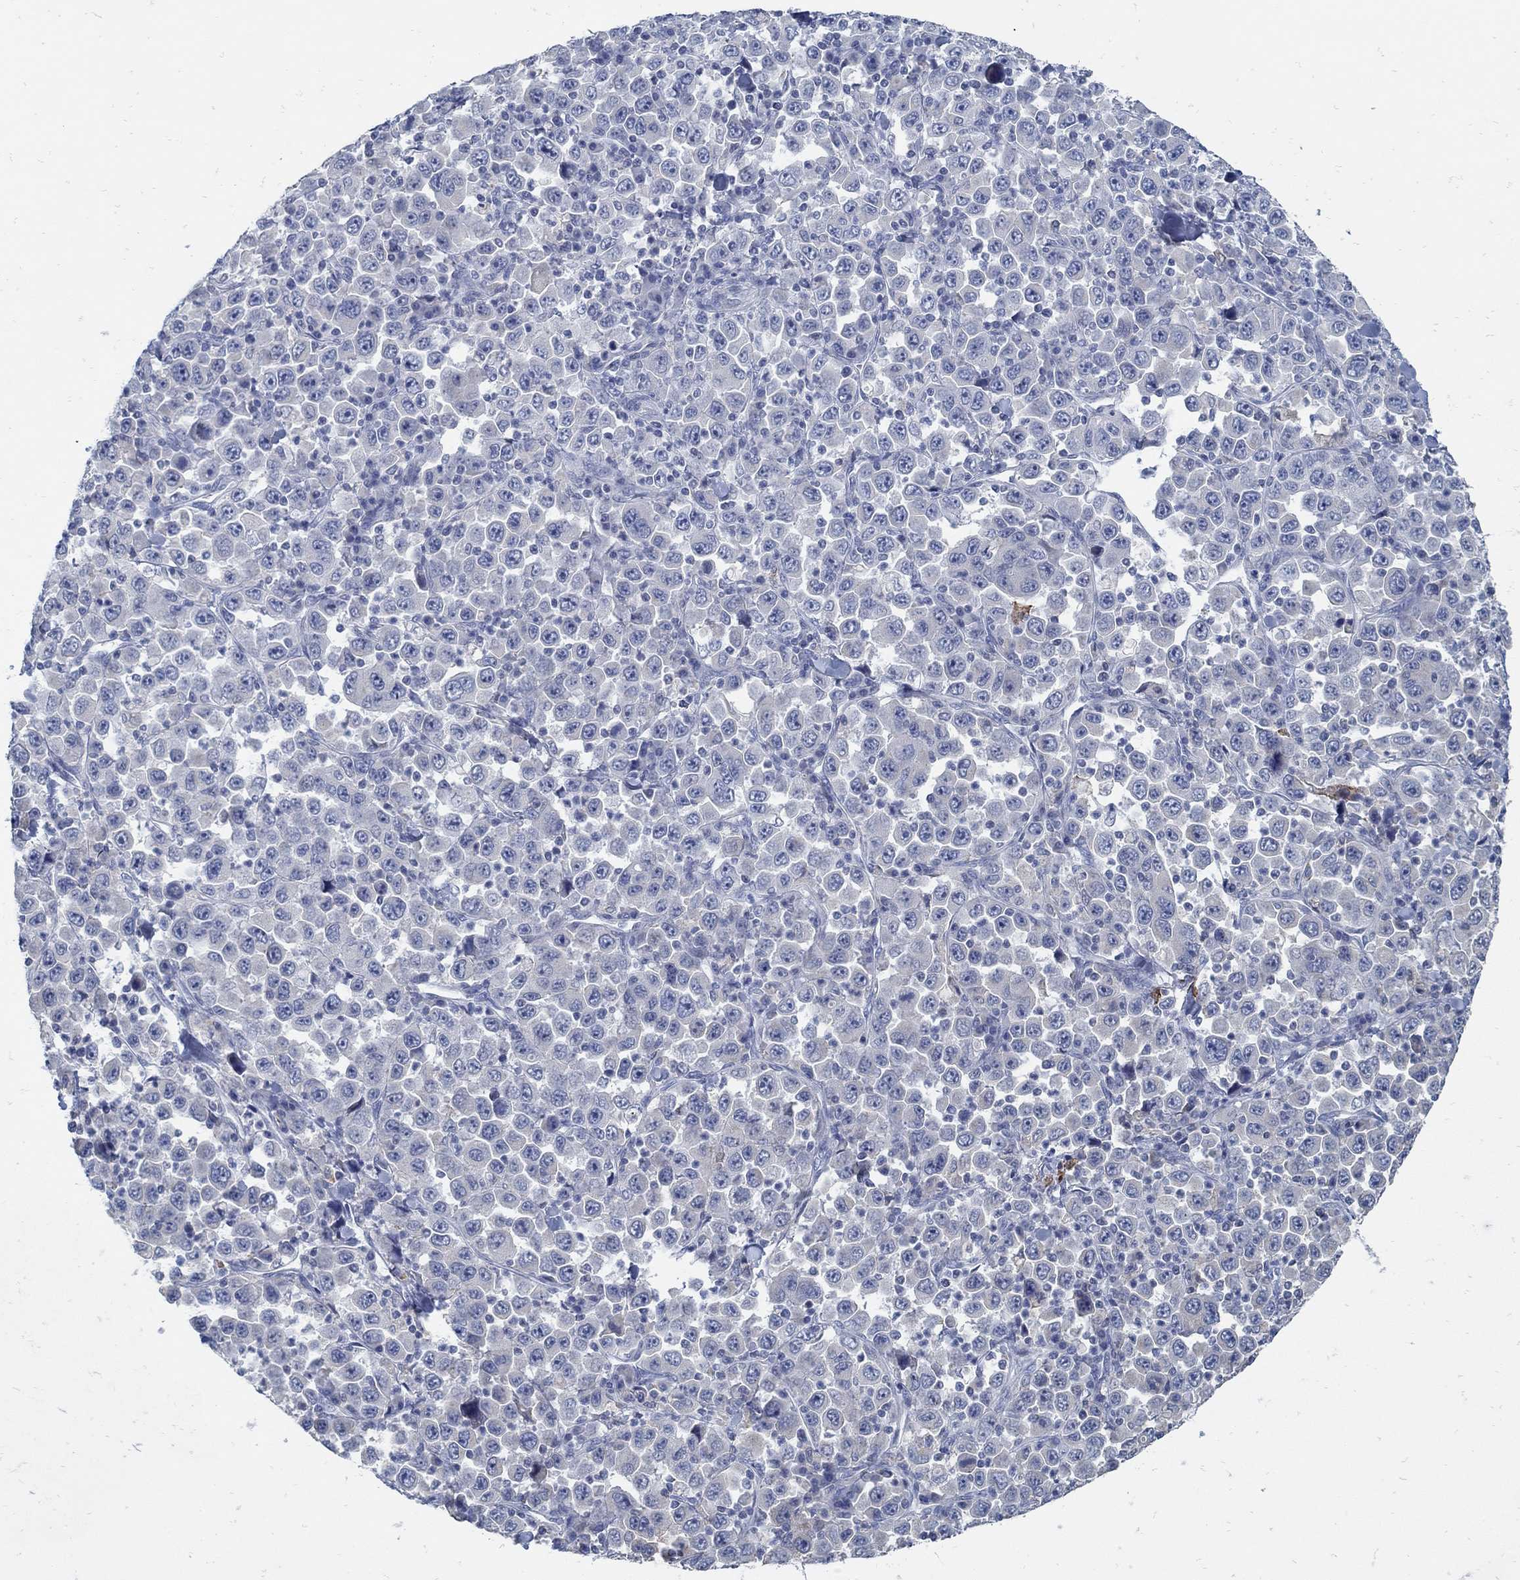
{"staining": {"intensity": "negative", "quantity": "none", "location": "none"}, "tissue": "stomach cancer", "cell_type": "Tumor cells", "image_type": "cancer", "snomed": [{"axis": "morphology", "description": "Normal tissue, NOS"}, {"axis": "morphology", "description": "Adenocarcinoma, NOS"}, {"axis": "topography", "description": "Stomach, upper"}, {"axis": "topography", "description": "Stomach"}], "caption": "A high-resolution image shows immunohistochemistry staining of stomach cancer (adenocarcinoma), which shows no significant positivity in tumor cells. (Brightfield microscopy of DAB immunohistochemistry at high magnification).", "gene": "ZFAND4", "patient": {"sex": "male", "age": 59}}